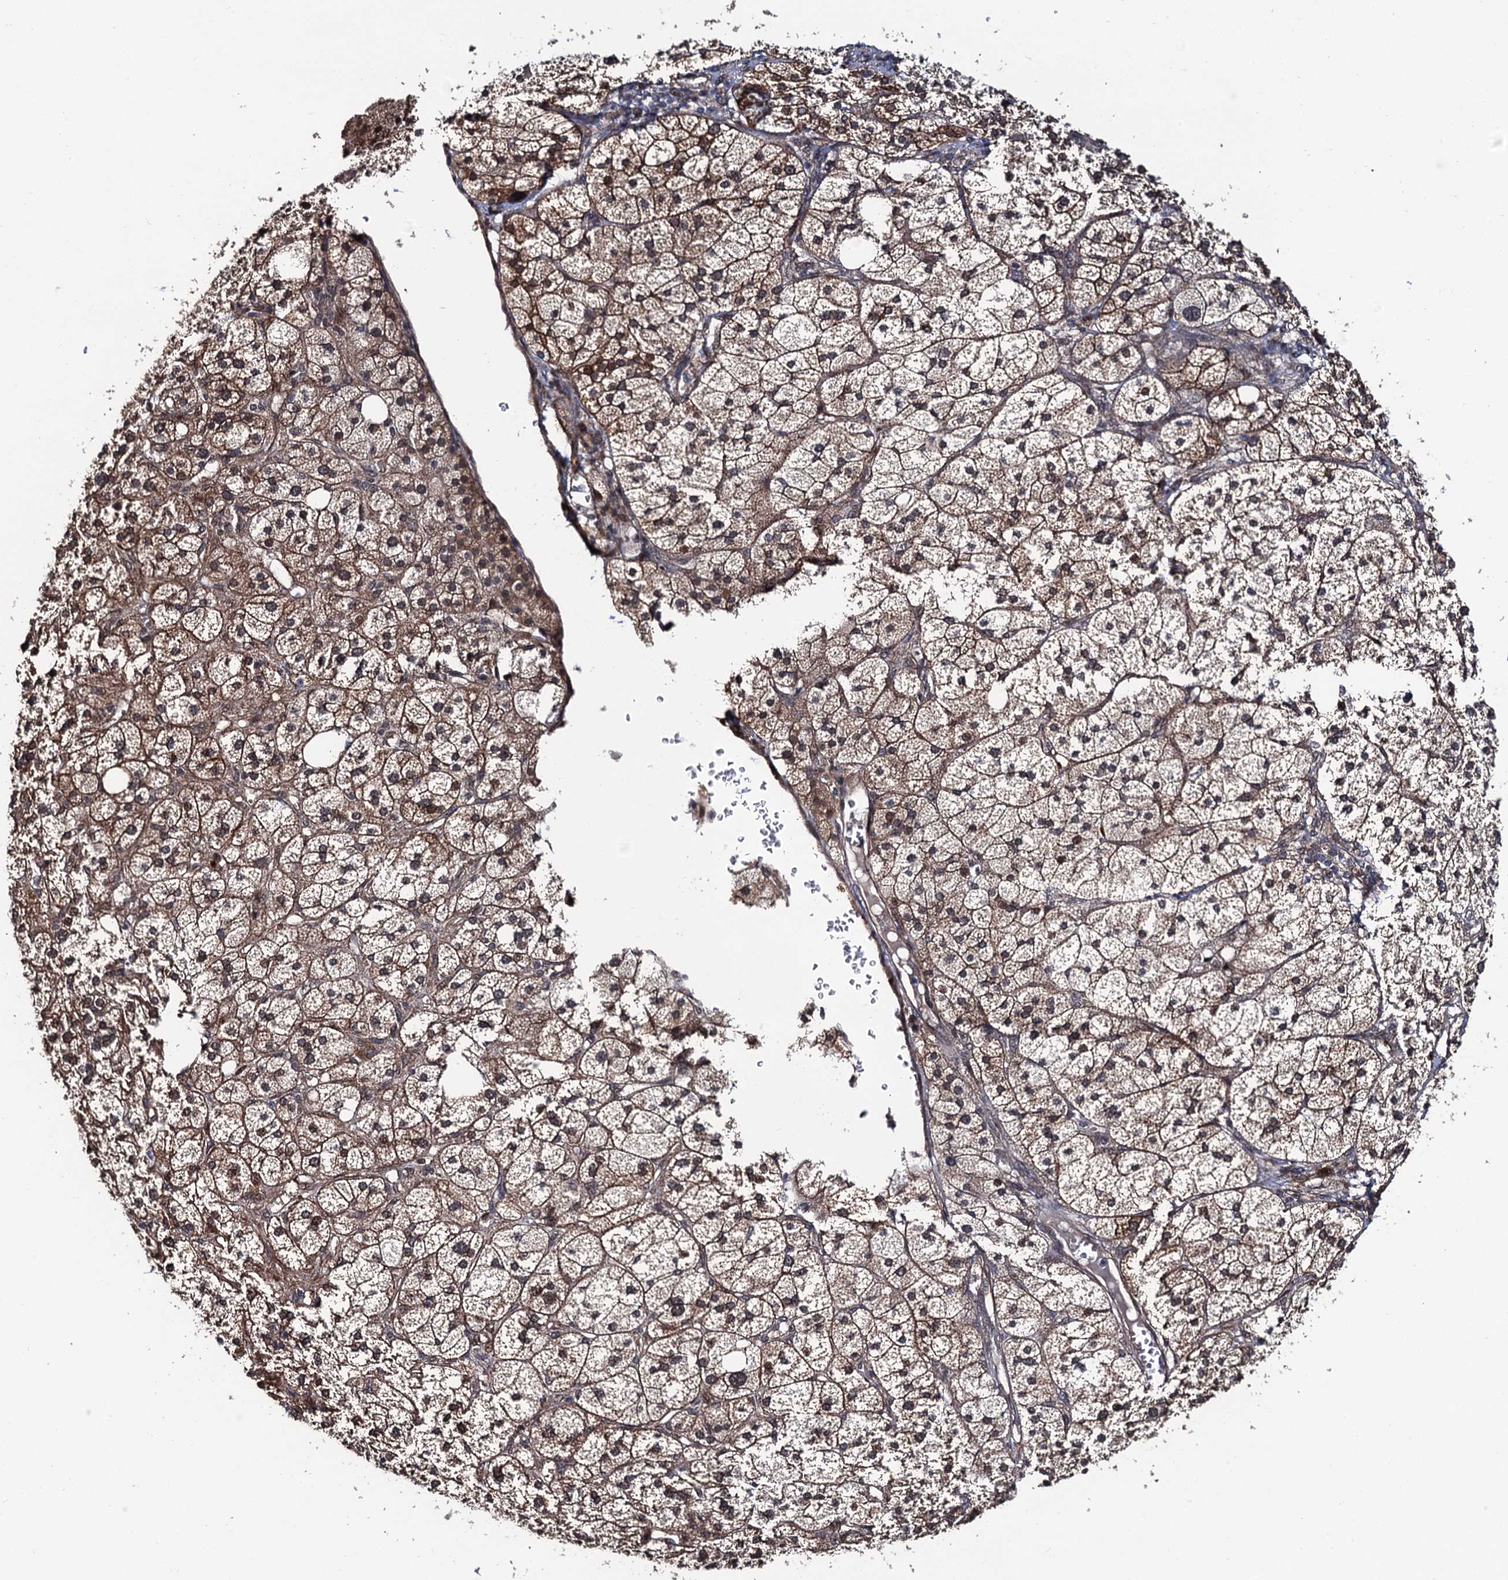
{"staining": {"intensity": "strong", "quantity": "25%-75%", "location": "cytoplasmic/membranous,nuclear"}, "tissue": "adrenal gland", "cell_type": "Glandular cells", "image_type": "normal", "snomed": [{"axis": "morphology", "description": "Normal tissue, NOS"}, {"axis": "topography", "description": "Adrenal gland"}], "caption": "A photomicrograph of adrenal gland stained for a protein reveals strong cytoplasmic/membranous,nuclear brown staining in glandular cells. The staining was performed using DAB to visualize the protein expression in brown, while the nuclei were stained in blue with hematoxylin (Magnification: 20x).", "gene": "CDC23", "patient": {"sex": "female", "age": 61}}